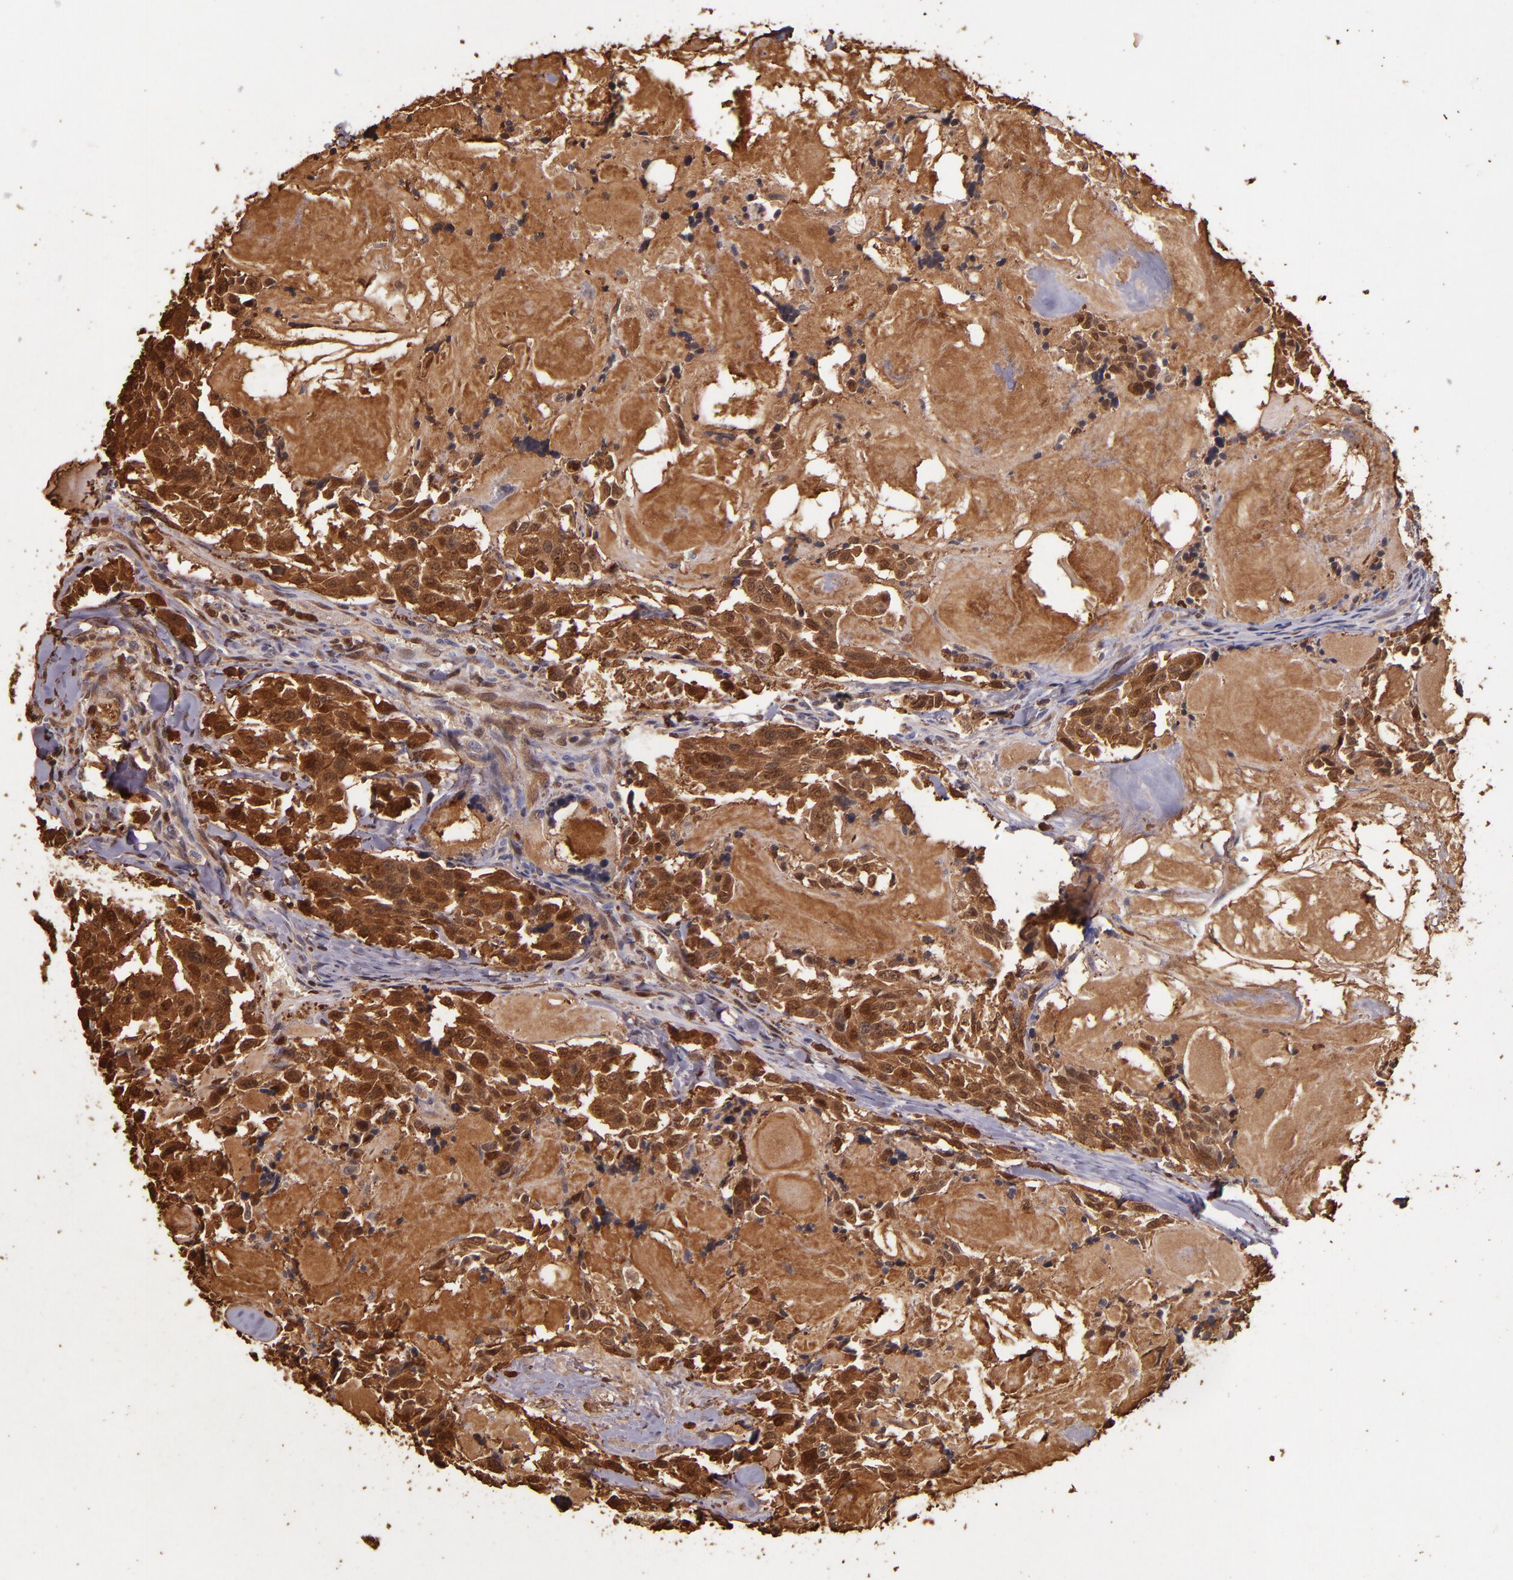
{"staining": {"intensity": "strong", "quantity": ">75%", "location": "cytoplasmic/membranous,nuclear"}, "tissue": "thyroid cancer", "cell_type": "Tumor cells", "image_type": "cancer", "snomed": [{"axis": "morphology", "description": "Carcinoma, NOS"}, {"axis": "morphology", "description": "Carcinoid, malignant, NOS"}, {"axis": "topography", "description": "Thyroid gland"}], "caption": "Thyroid cancer was stained to show a protein in brown. There is high levels of strong cytoplasmic/membranous and nuclear staining in approximately >75% of tumor cells. The staining was performed using DAB (3,3'-diaminobenzidine) to visualize the protein expression in brown, while the nuclei were stained in blue with hematoxylin (Magnification: 20x).", "gene": "S100A6", "patient": {"sex": "male", "age": 33}}